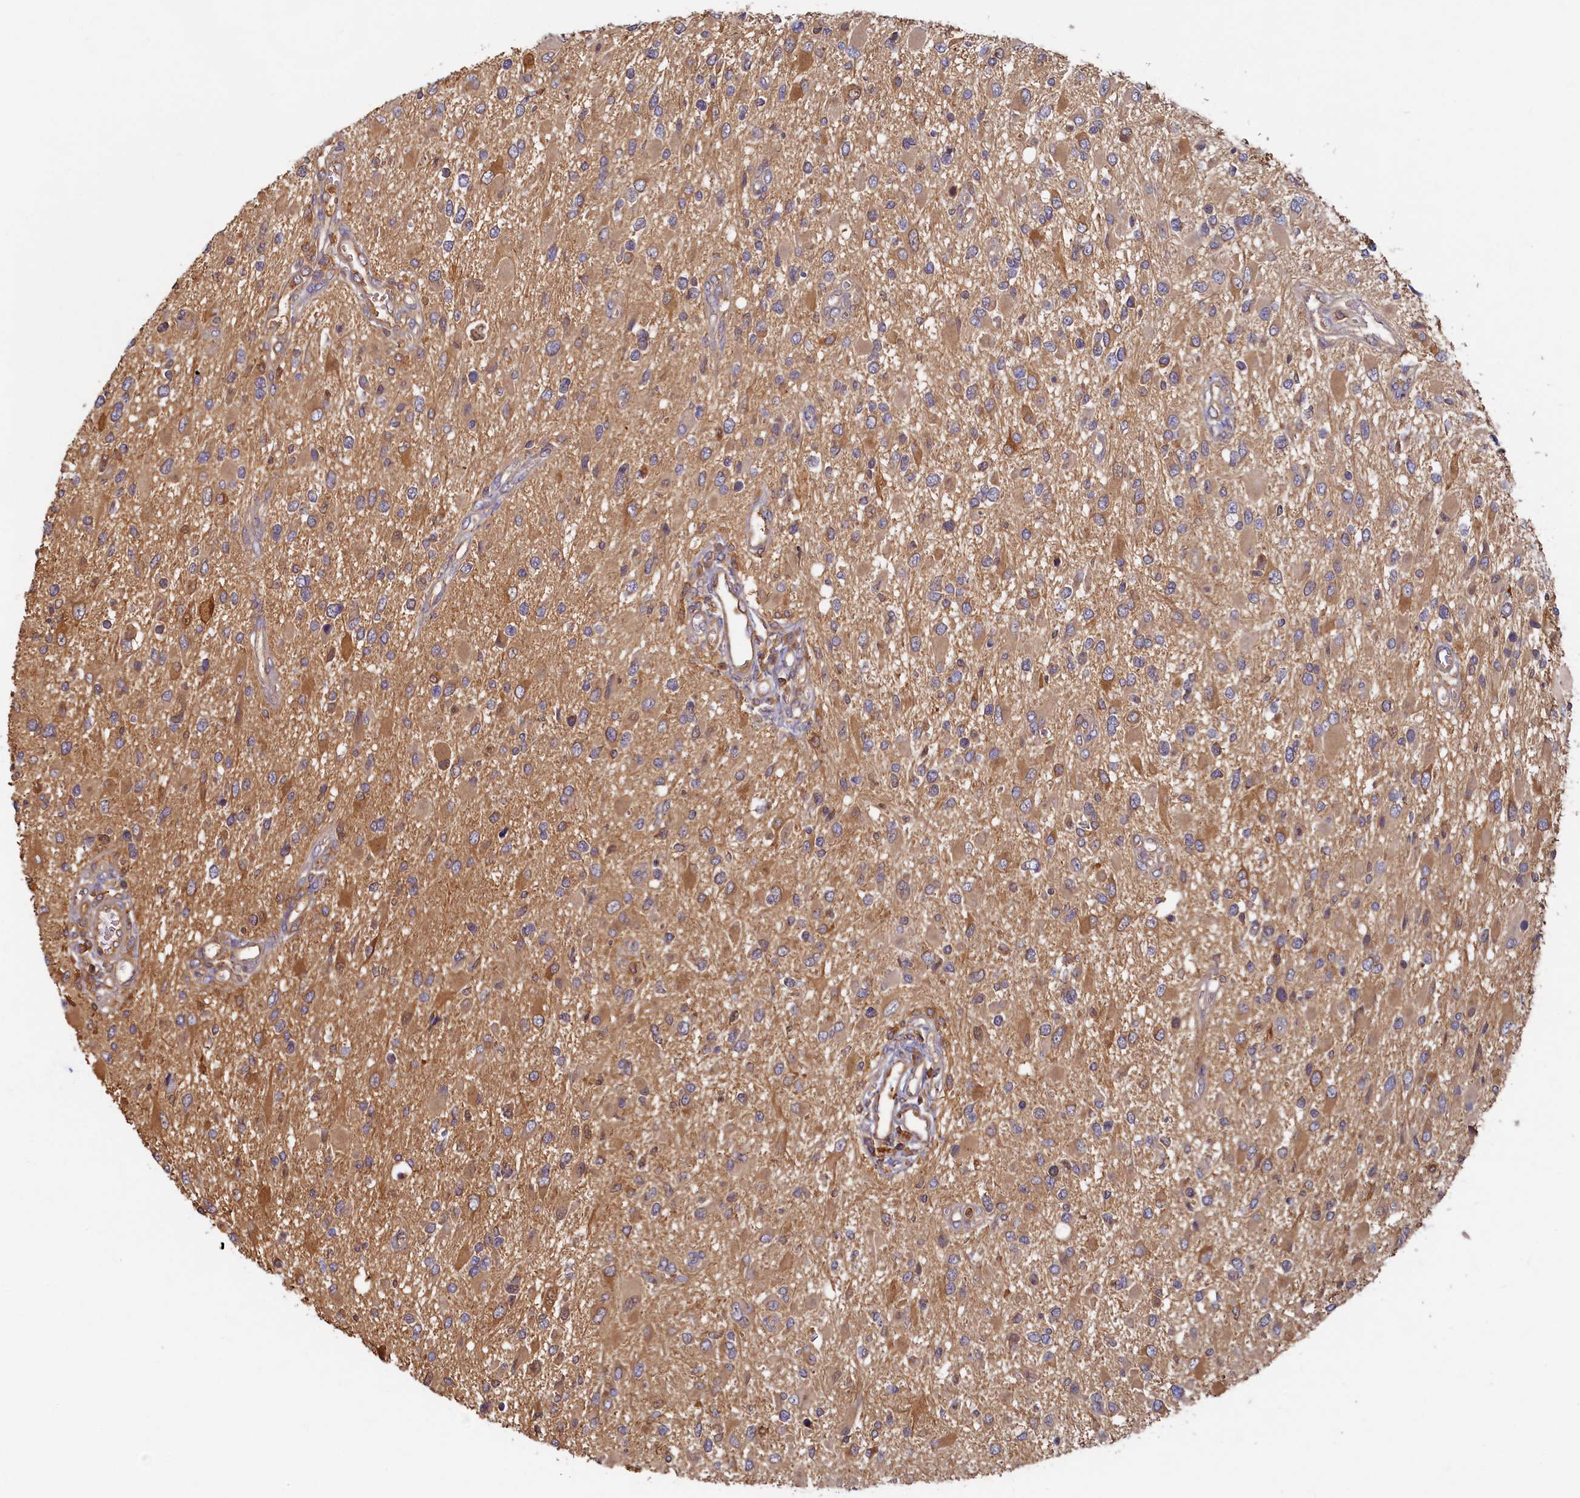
{"staining": {"intensity": "moderate", "quantity": ">75%", "location": "cytoplasmic/membranous"}, "tissue": "glioma", "cell_type": "Tumor cells", "image_type": "cancer", "snomed": [{"axis": "morphology", "description": "Glioma, malignant, High grade"}, {"axis": "topography", "description": "Brain"}], "caption": "Brown immunohistochemical staining in human glioma exhibits moderate cytoplasmic/membranous positivity in approximately >75% of tumor cells.", "gene": "TIMM8B", "patient": {"sex": "male", "age": 53}}